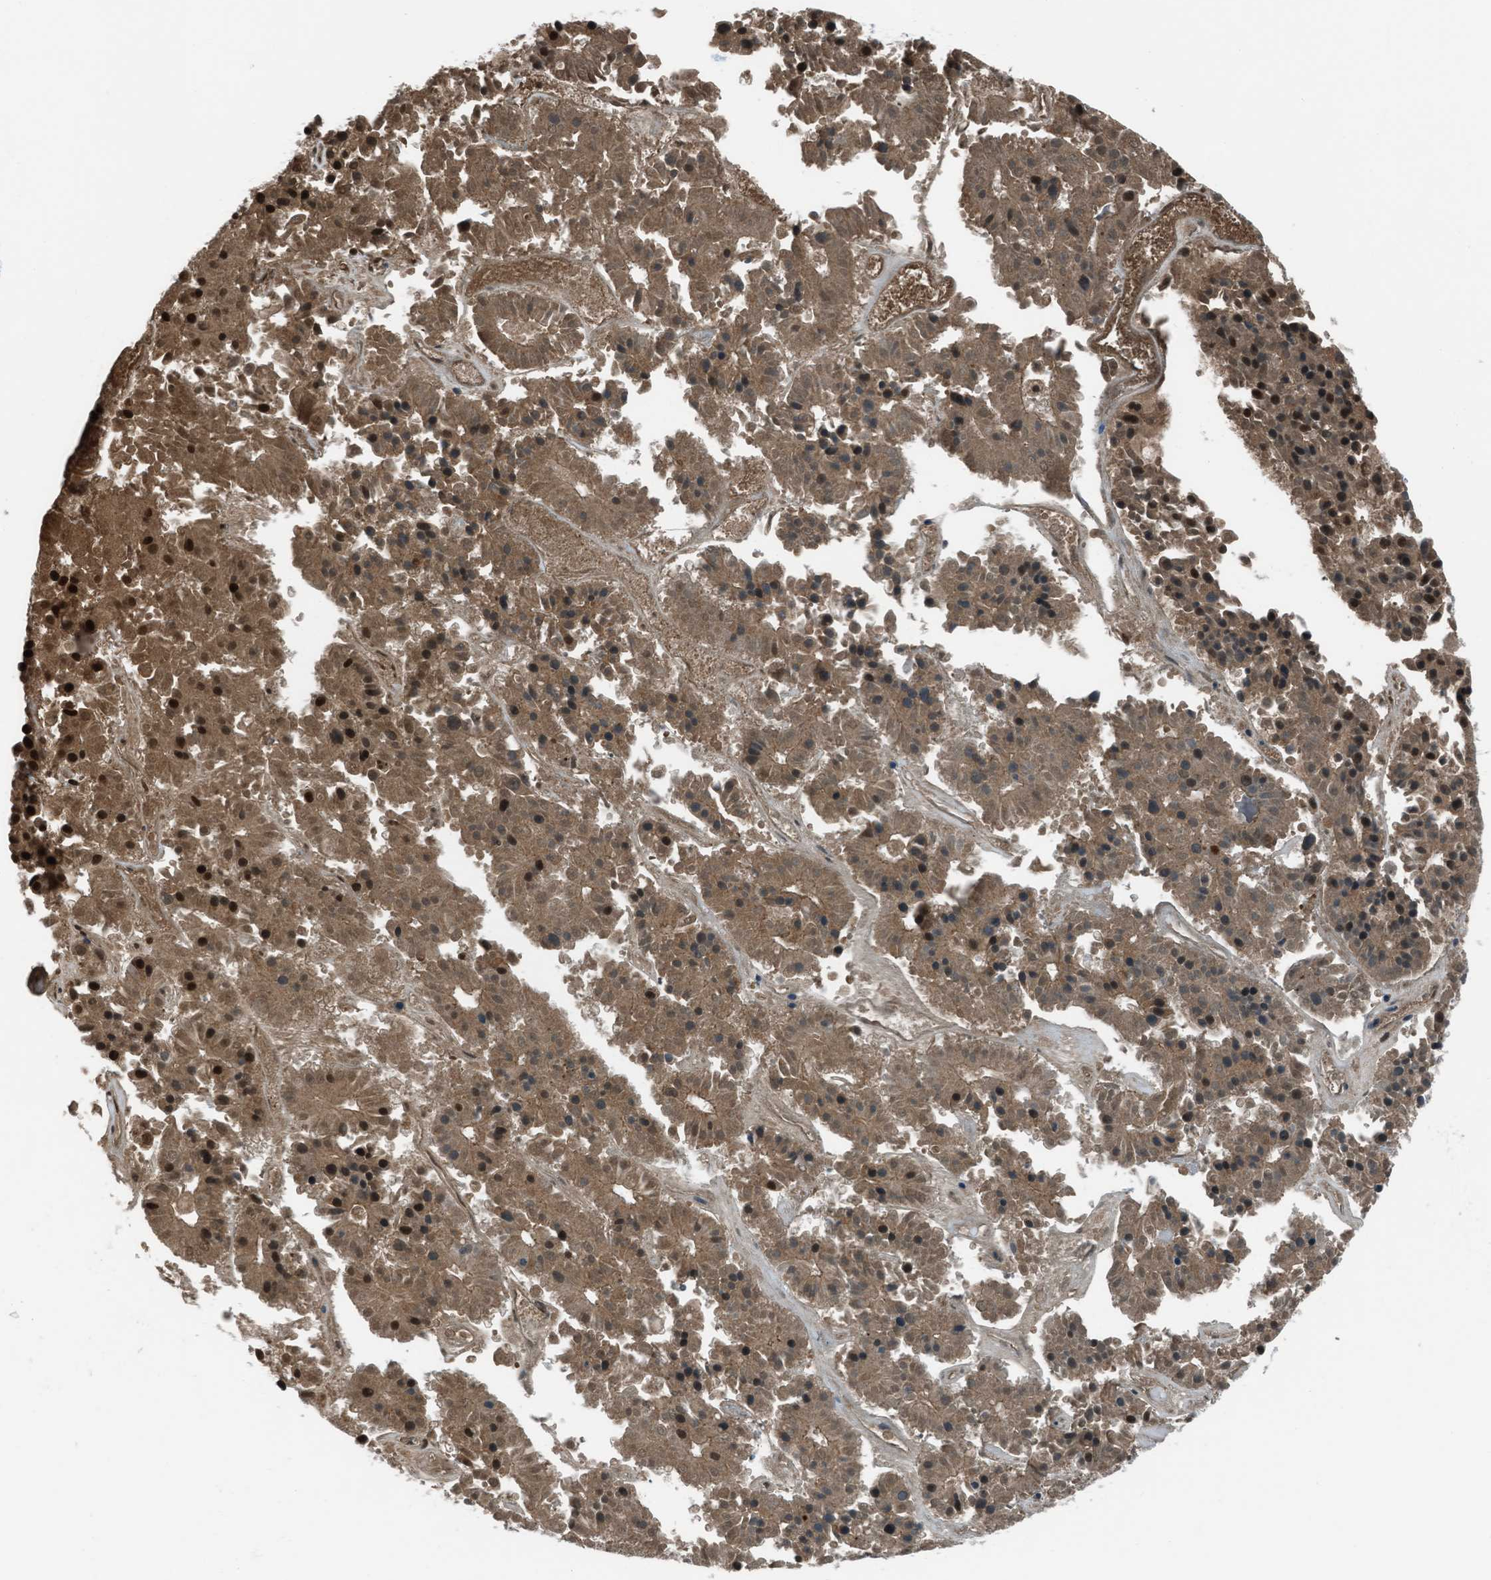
{"staining": {"intensity": "moderate", "quantity": ">75%", "location": "cytoplasmic/membranous,nuclear"}, "tissue": "pancreatic cancer", "cell_type": "Tumor cells", "image_type": "cancer", "snomed": [{"axis": "morphology", "description": "Adenocarcinoma, NOS"}, {"axis": "topography", "description": "Pancreas"}], "caption": "Tumor cells display medium levels of moderate cytoplasmic/membranous and nuclear staining in about >75% of cells in pancreatic cancer (adenocarcinoma). (Brightfield microscopy of DAB IHC at high magnification).", "gene": "SLC38A6", "patient": {"sex": "male", "age": 50}}